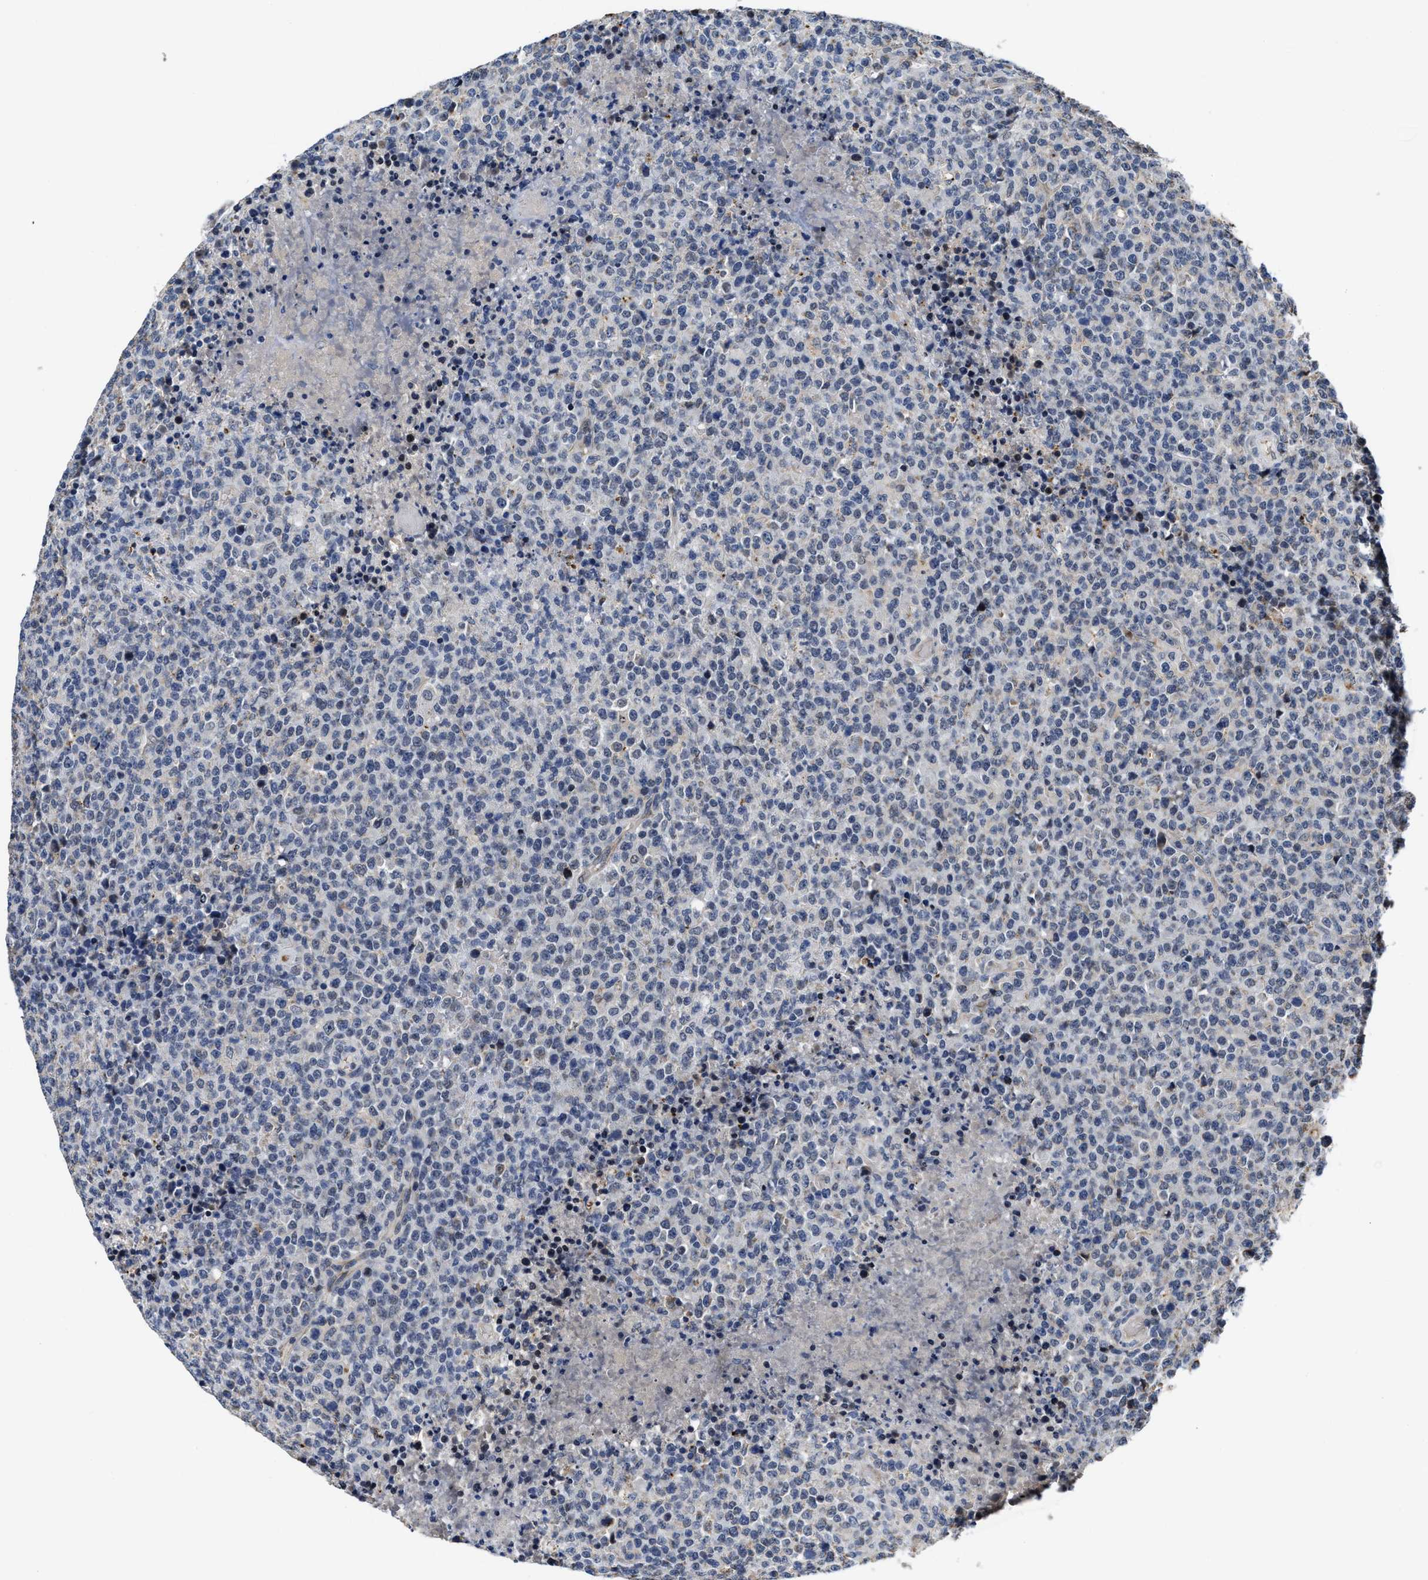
{"staining": {"intensity": "negative", "quantity": "none", "location": "none"}, "tissue": "lymphoma", "cell_type": "Tumor cells", "image_type": "cancer", "snomed": [{"axis": "morphology", "description": "Malignant lymphoma, non-Hodgkin's type, High grade"}, {"axis": "topography", "description": "Lymph node"}], "caption": "A high-resolution image shows IHC staining of lymphoma, which shows no significant staining in tumor cells.", "gene": "GHITM", "patient": {"sex": "male", "age": 13}}